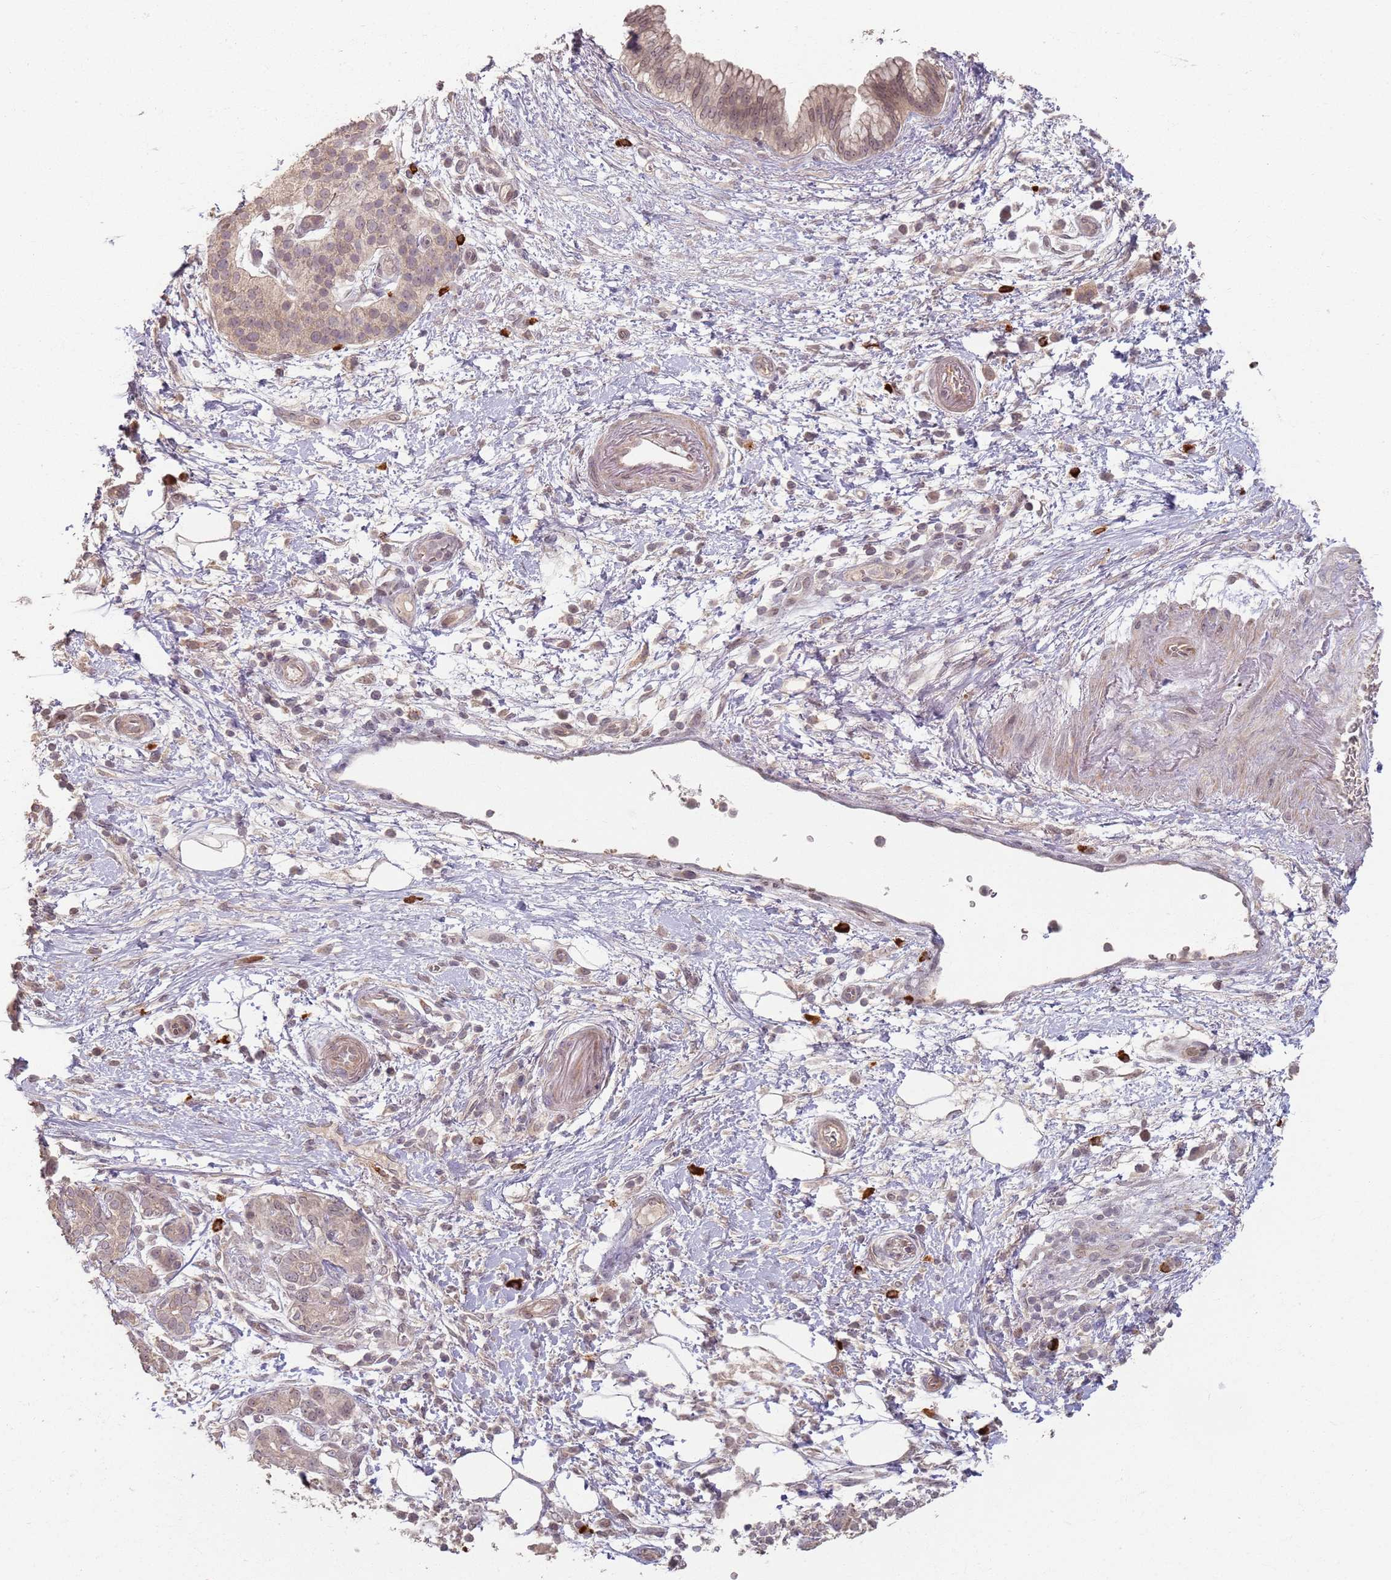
{"staining": {"intensity": "weak", "quantity": ">75%", "location": "cytoplasmic/membranous"}, "tissue": "pancreatic cancer", "cell_type": "Tumor cells", "image_type": "cancer", "snomed": [{"axis": "morphology", "description": "Adenocarcinoma, NOS"}, {"axis": "topography", "description": "Pancreas"}], "caption": "Pancreatic cancer (adenocarcinoma) was stained to show a protein in brown. There is low levels of weak cytoplasmic/membranous staining in approximately >75% of tumor cells.", "gene": "CCDC168", "patient": {"sex": "female", "age": 73}}